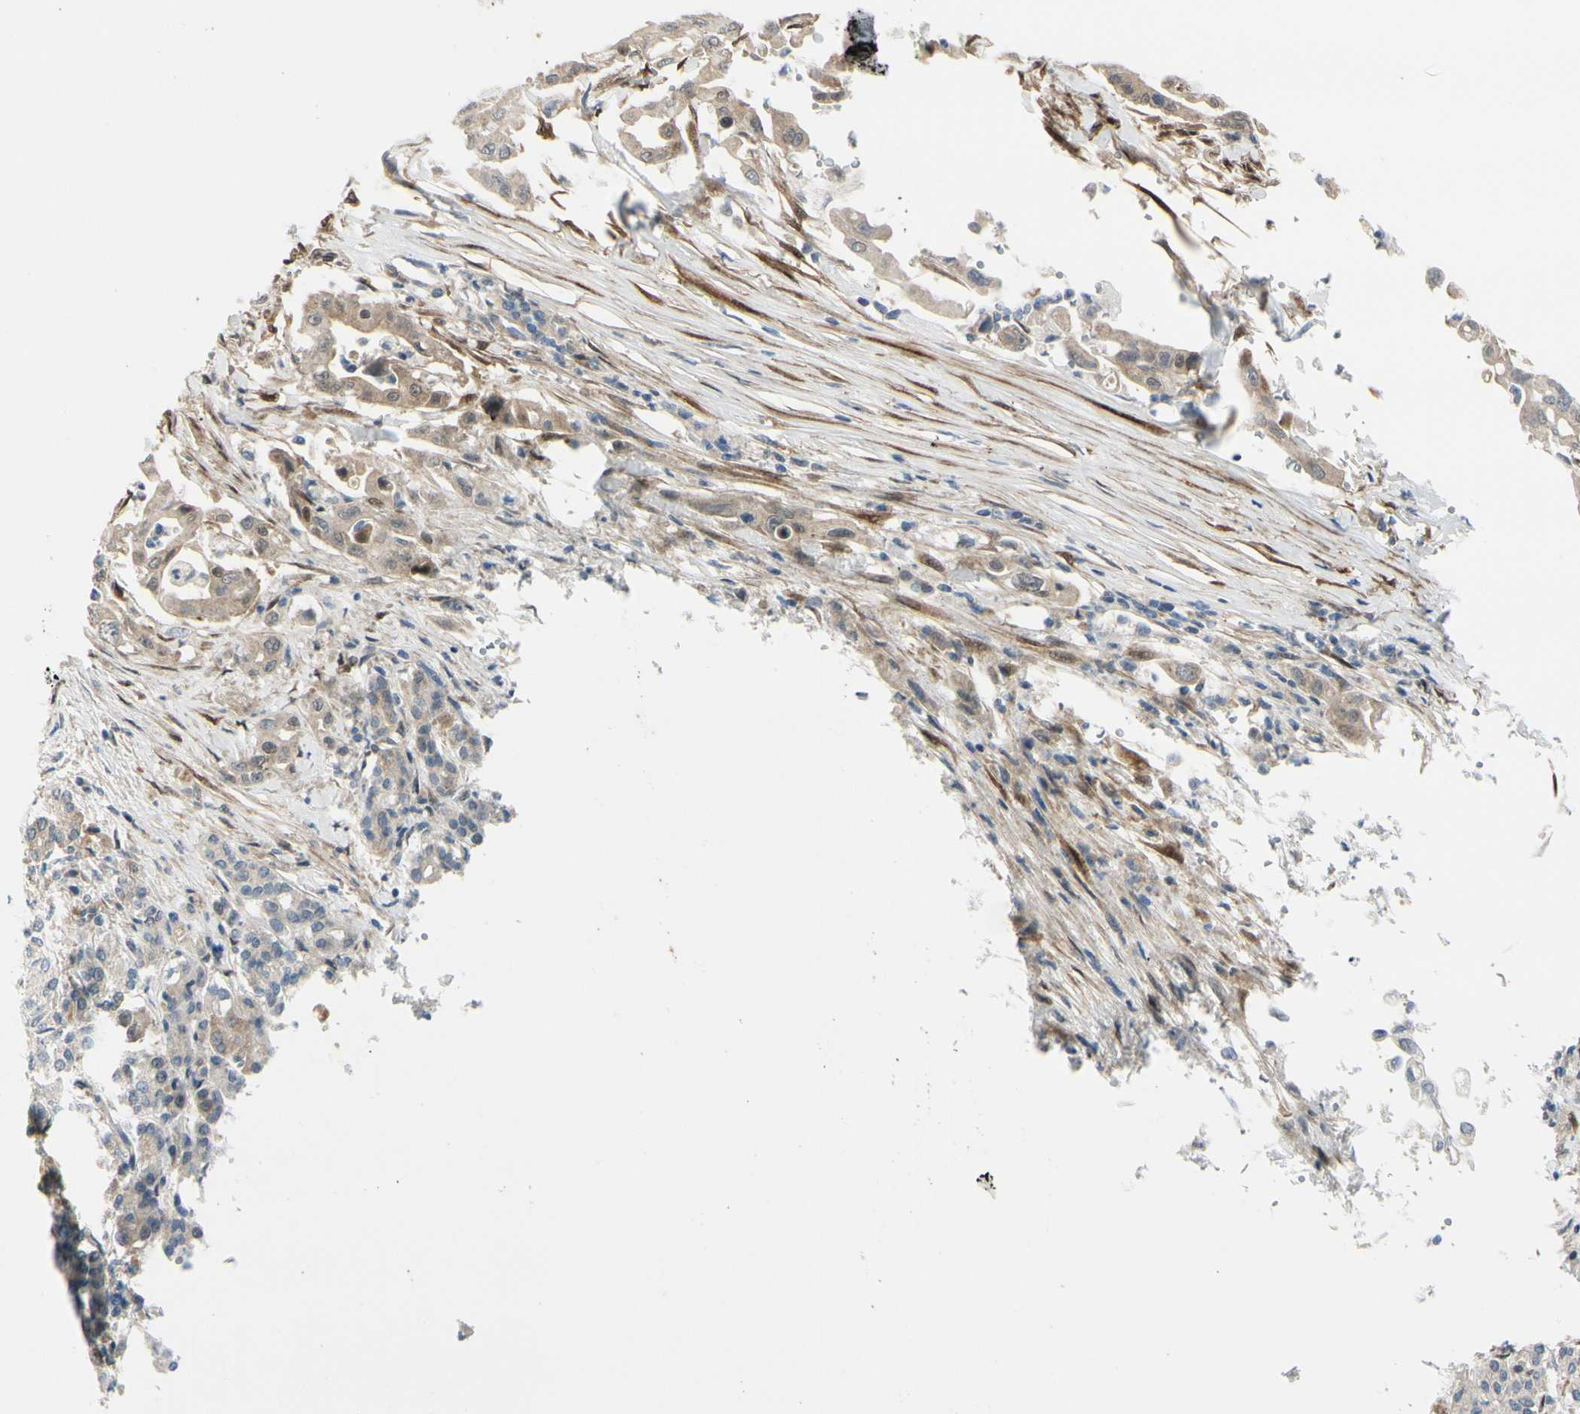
{"staining": {"intensity": "weak", "quantity": ">75%", "location": "cytoplasmic/membranous"}, "tissue": "pancreatic cancer", "cell_type": "Tumor cells", "image_type": "cancer", "snomed": [{"axis": "morphology", "description": "Normal tissue, NOS"}, {"axis": "topography", "description": "Pancreas"}], "caption": "IHC of pancreatic cancer shows low levels of weak cytoplasmic/membranous positivity in about >75% of tumor cells.", "gene": "FHL2", "patient": {"sex": "male", "age": 42}}